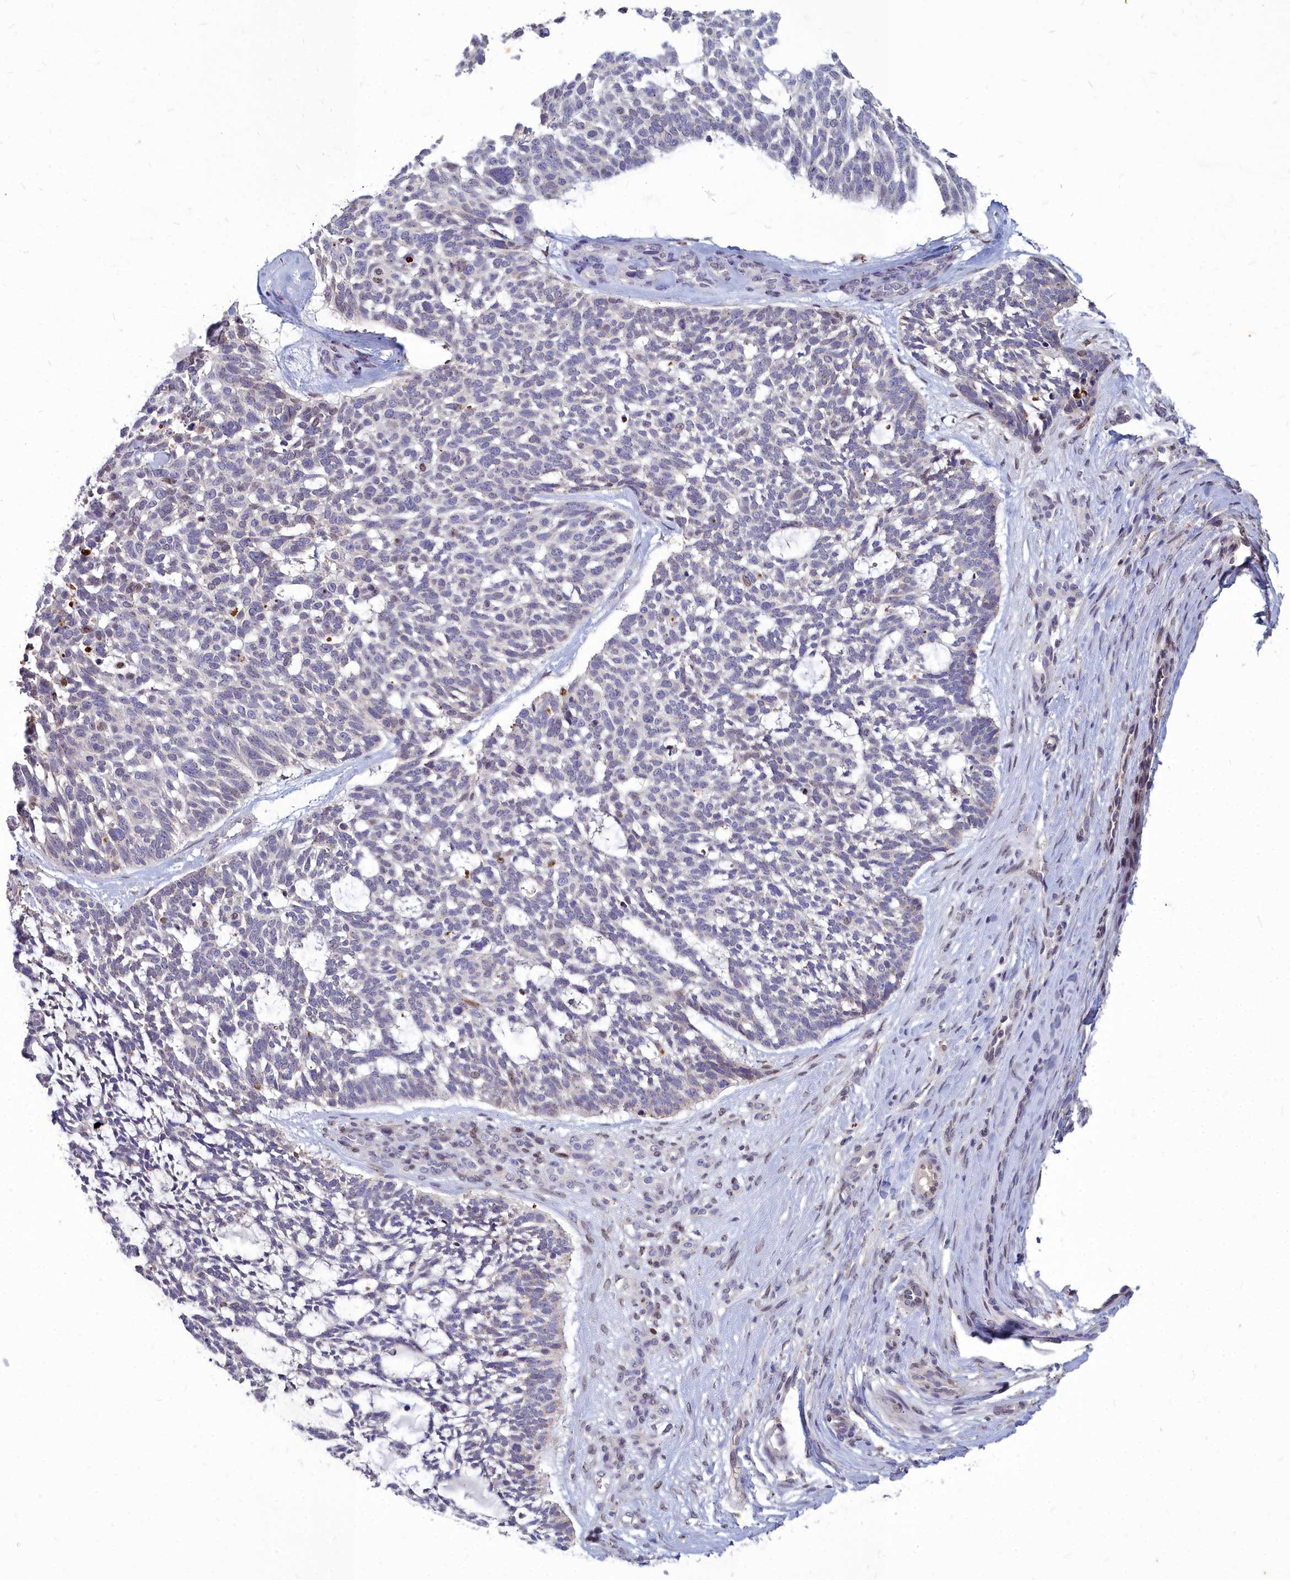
{"staining": {"intensity": "moderate", "quantity": "<25%", "location": "cytoplasmic/membranous"}, "tissue": "skin cancer", "cell_type": "Tumor cells", "image_type": "cancer", "snomed": [{"axis": "morphology", "description": "Basal cell carcinoma"}, {"axis": "topography", "description": "Skin"}], "caption": "Skin cancer (basal cell carcinoma) stained for a protein displays moderate cytoplasmic/membranous positivity in tumor cells.", "gene": "NOXA1", "patient": {"sex": "male", "age": 88}}